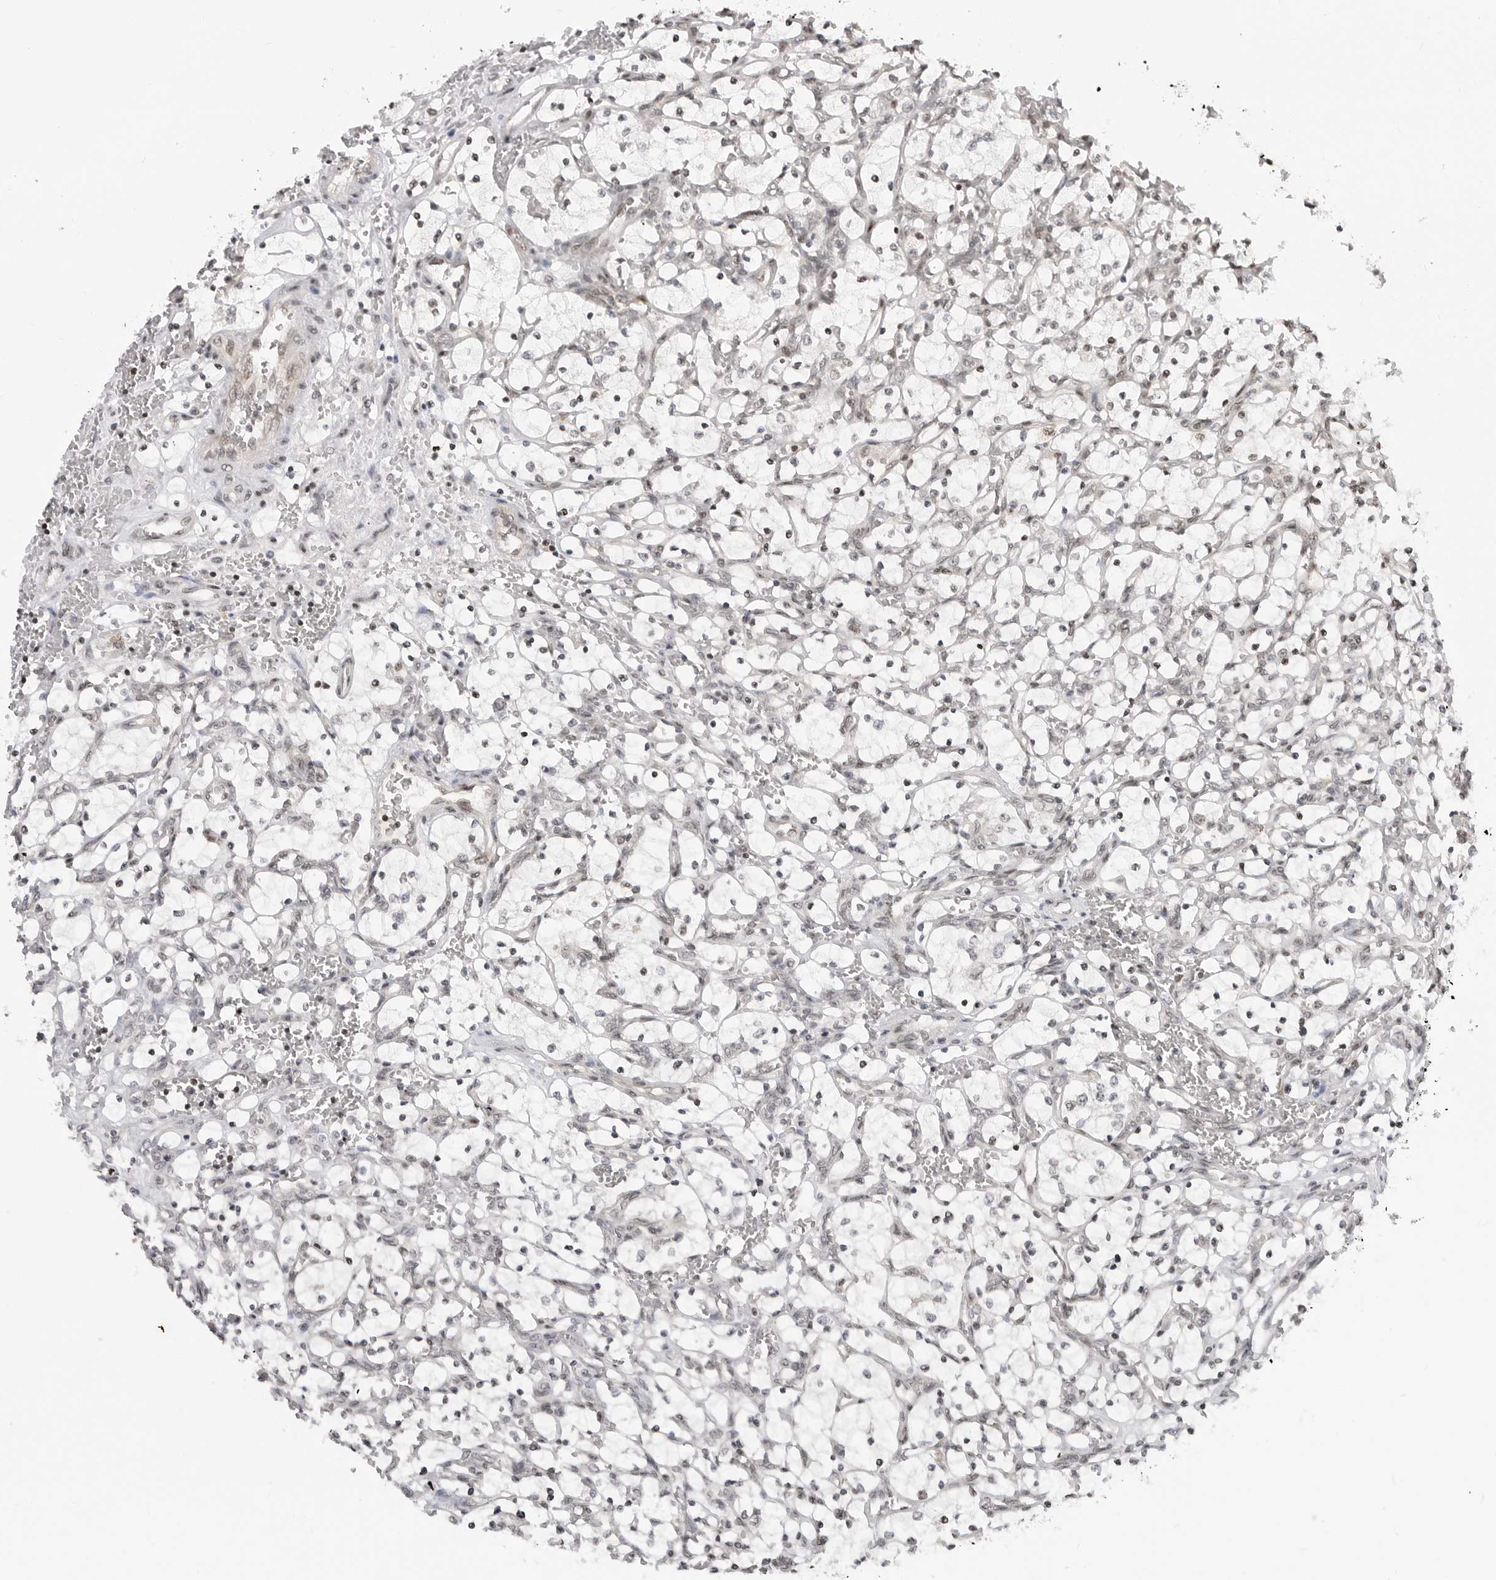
{"staining": {"intensity": "weak", "quantity": "25%-75%", "location": "nuclear"}, "tissue": "renal cancer", "cell_type": "Tumor cells", "image_type": "cancer", "snomed": [{"axis": "morphology", "description": "Adenocarcinoma, NOS"}, {"axis": "topography", "description": "Kidney"}], "caption": "Immunohistochemistry histopathology image of renal adenocarcinoma stained for a protein (brown), which displays low levels of weak nuclear expression in about 25%-75% of tumor cells.", "gene": "C8orf33", "patient": {"sex": "female", "age": 69}}